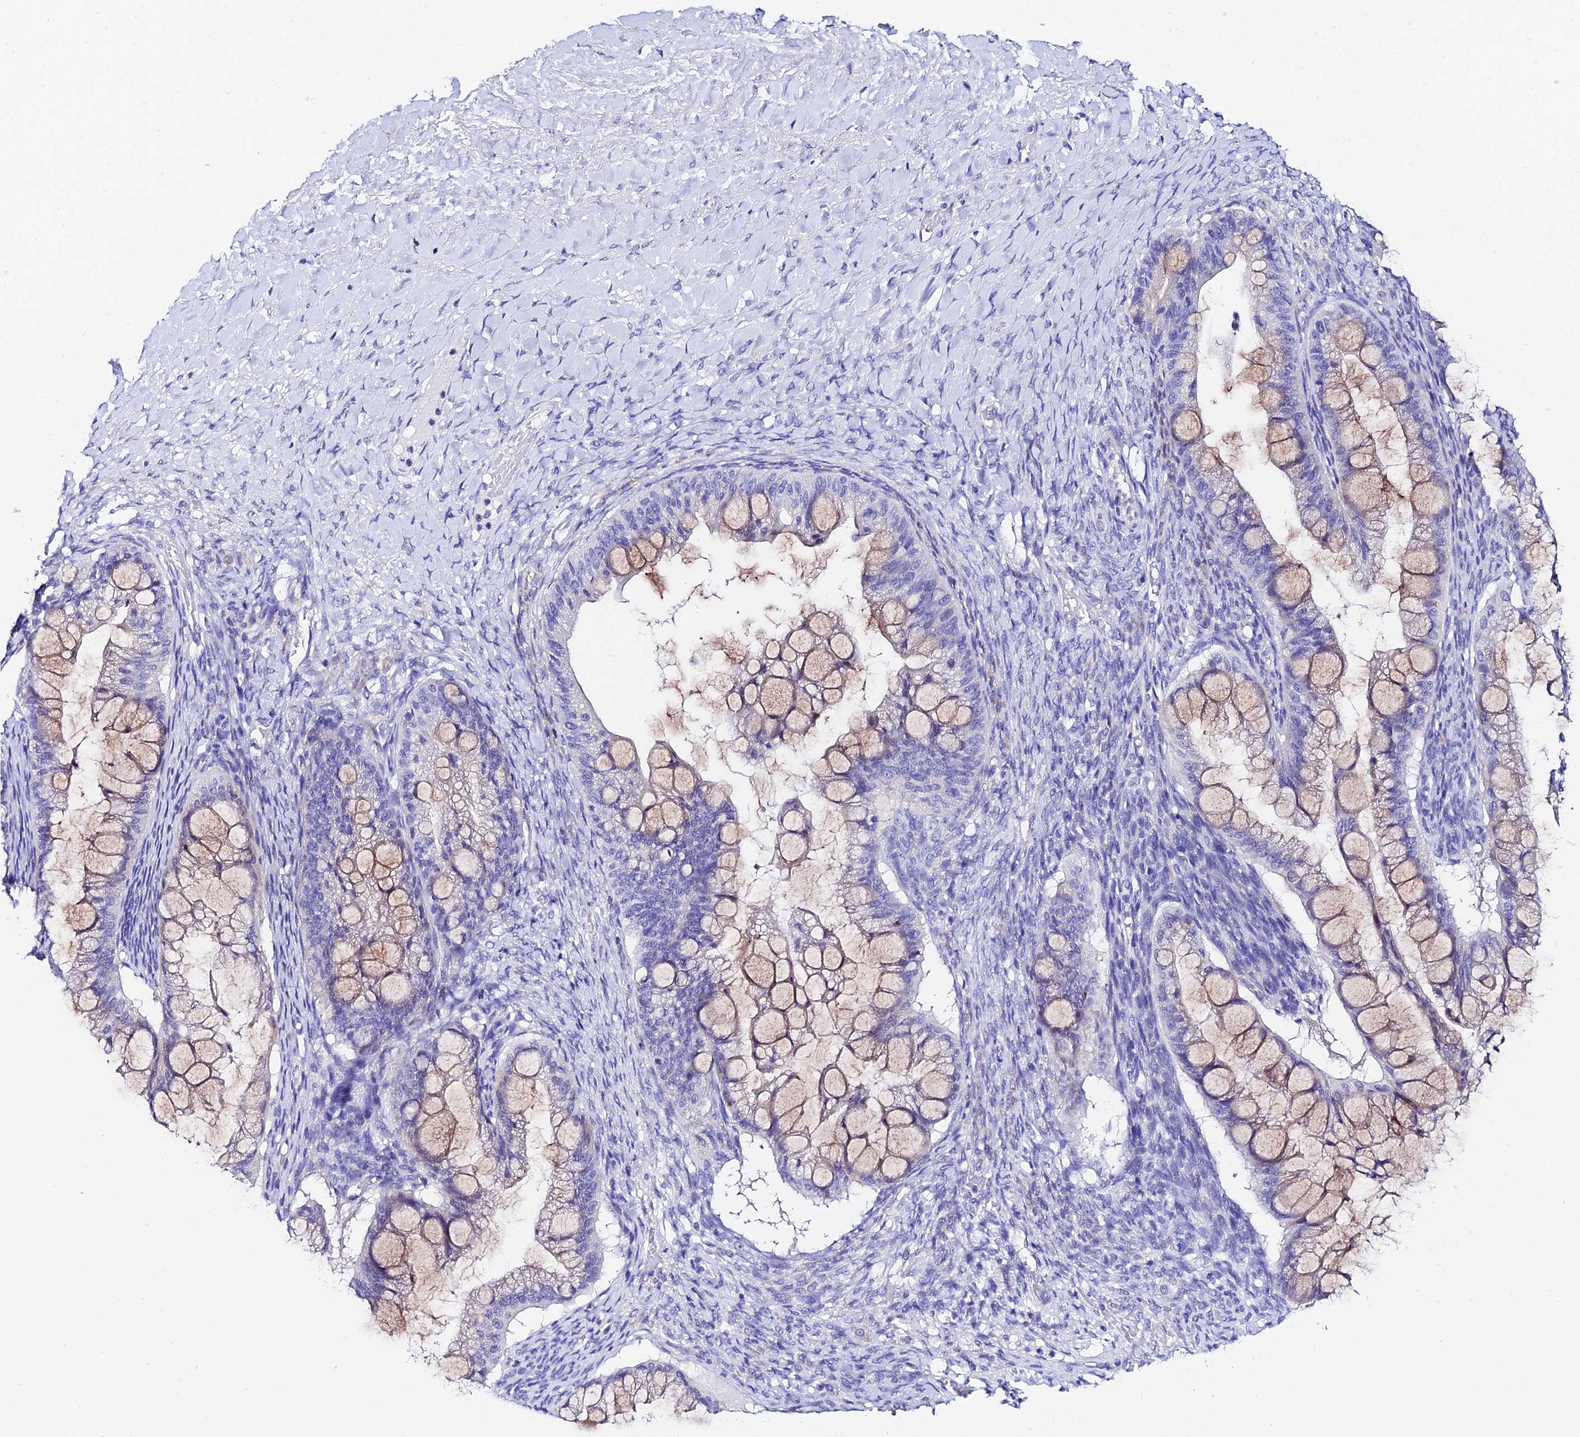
{"staining": {"intensity": "weak", "quantity": "25%-75%", "location": "cytoplasmic/membranous"}, "tissue": "ovarian cancer", "cell_type": "Tumor cells", "image_type": "cancer", "snomed": [{"axis": "morphology", "description": "Cystadenocarcinoma, mucinous, NOS"}, {"axis": "topography", "description": "Ovary"}], "caption": "The histopathology image exhibits a brown stain indicating the presence of a protein in the cytoplasmic/membranous of tumor cells in mucinous cystadenocarcinoma (ovarian).", "gene": "CEP41", "patient": {"sex": "female", "age": 73}}